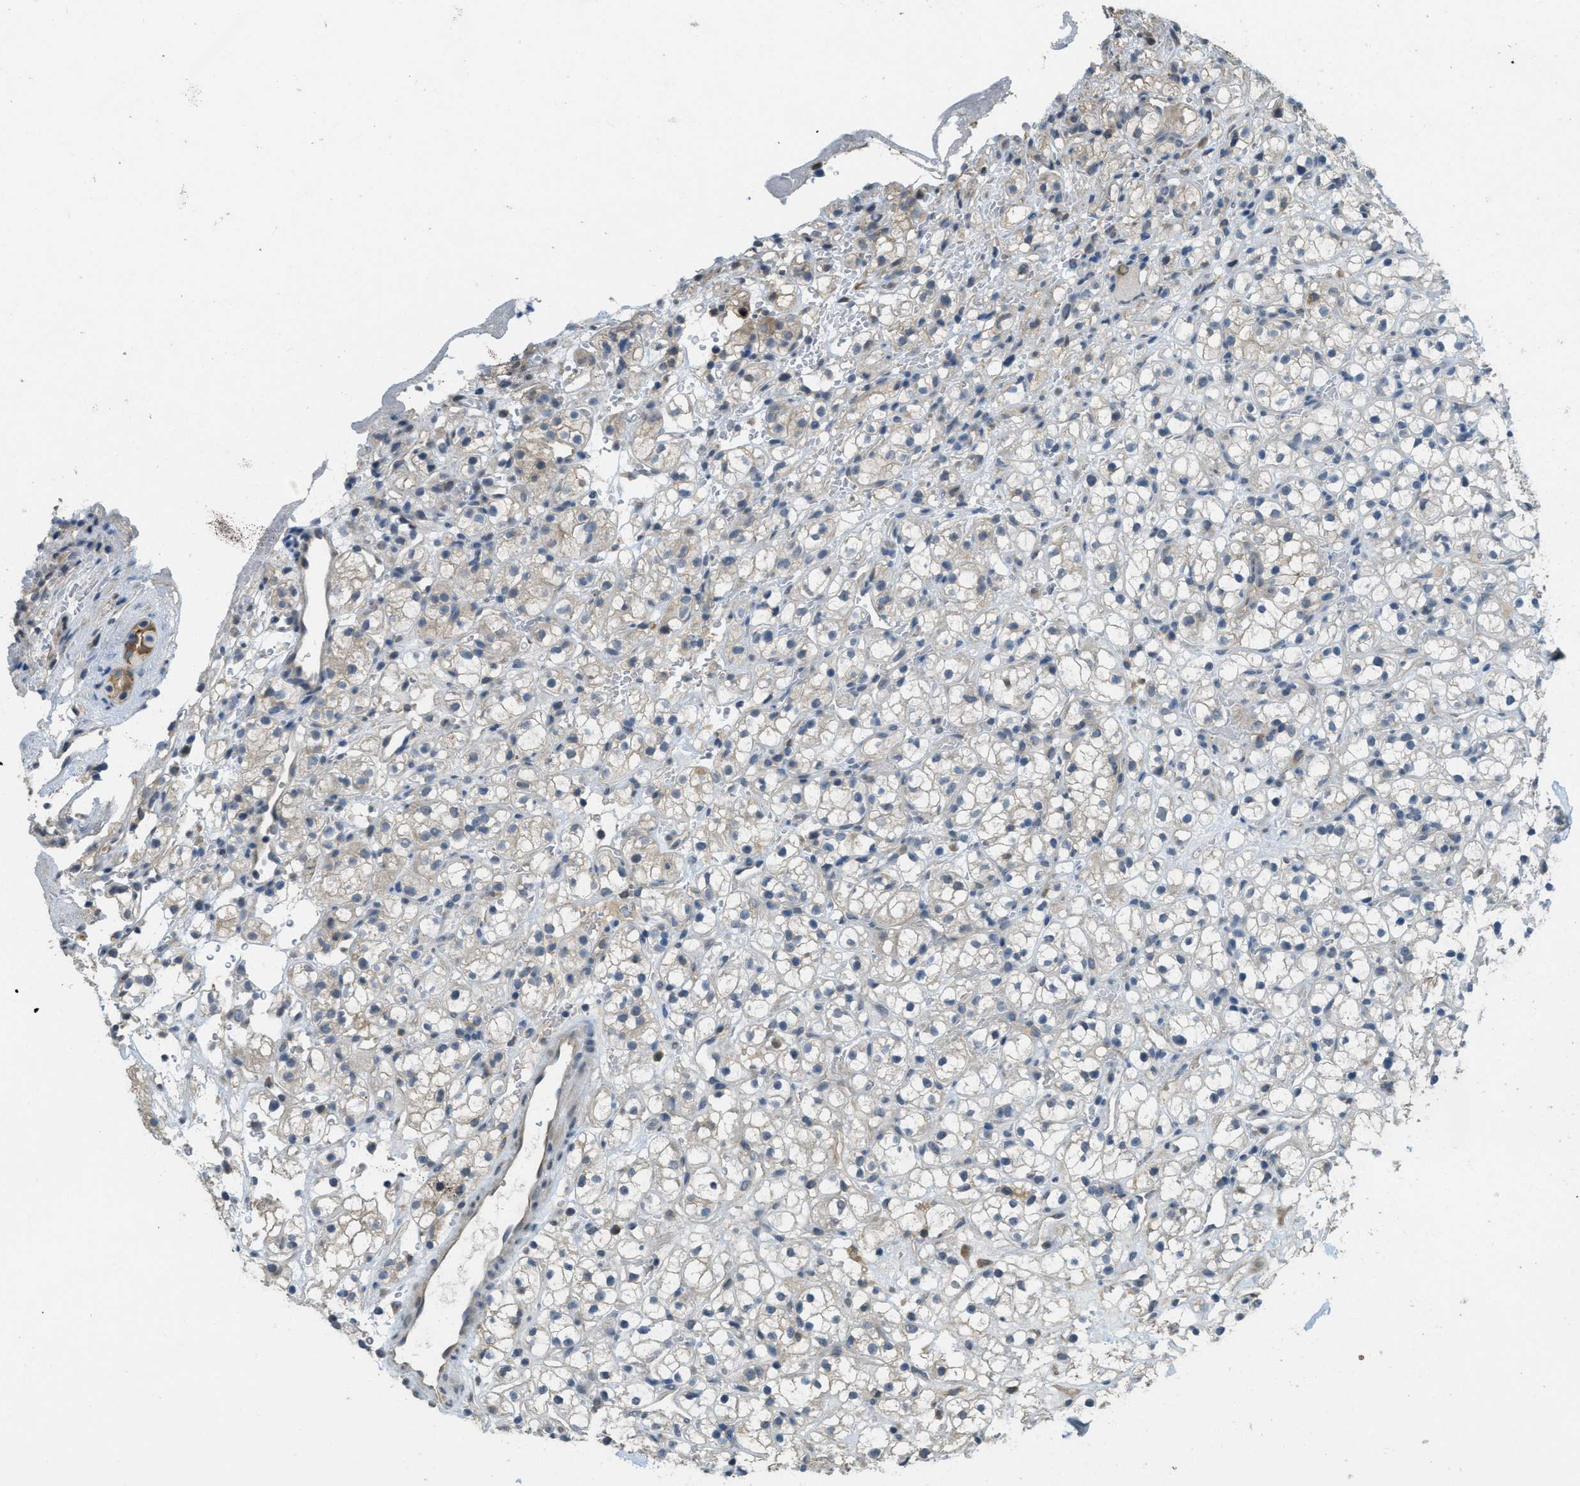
{"staining": {"intensity": "weak", "quantity": "25%-75%", "location": "cytoplasmic/membranous"}, "tissue": "renal cancer", "cell_type": "Tumor cells", "image_type": "cancer", "snomed": [{"axis": "morphology", "description": "Adenocarcinoma, NOS"}, {"axis": "topography", "description": "Kidney"}], "caption": "Renal adenocarcinoma stained for a protein (brown) reveals weak cytoplasmic/membranous positive staining in about 25%-75% of tumor cells.", "gene": "IGF2BP2", "patient": {"sex": "male", "age": 61}}